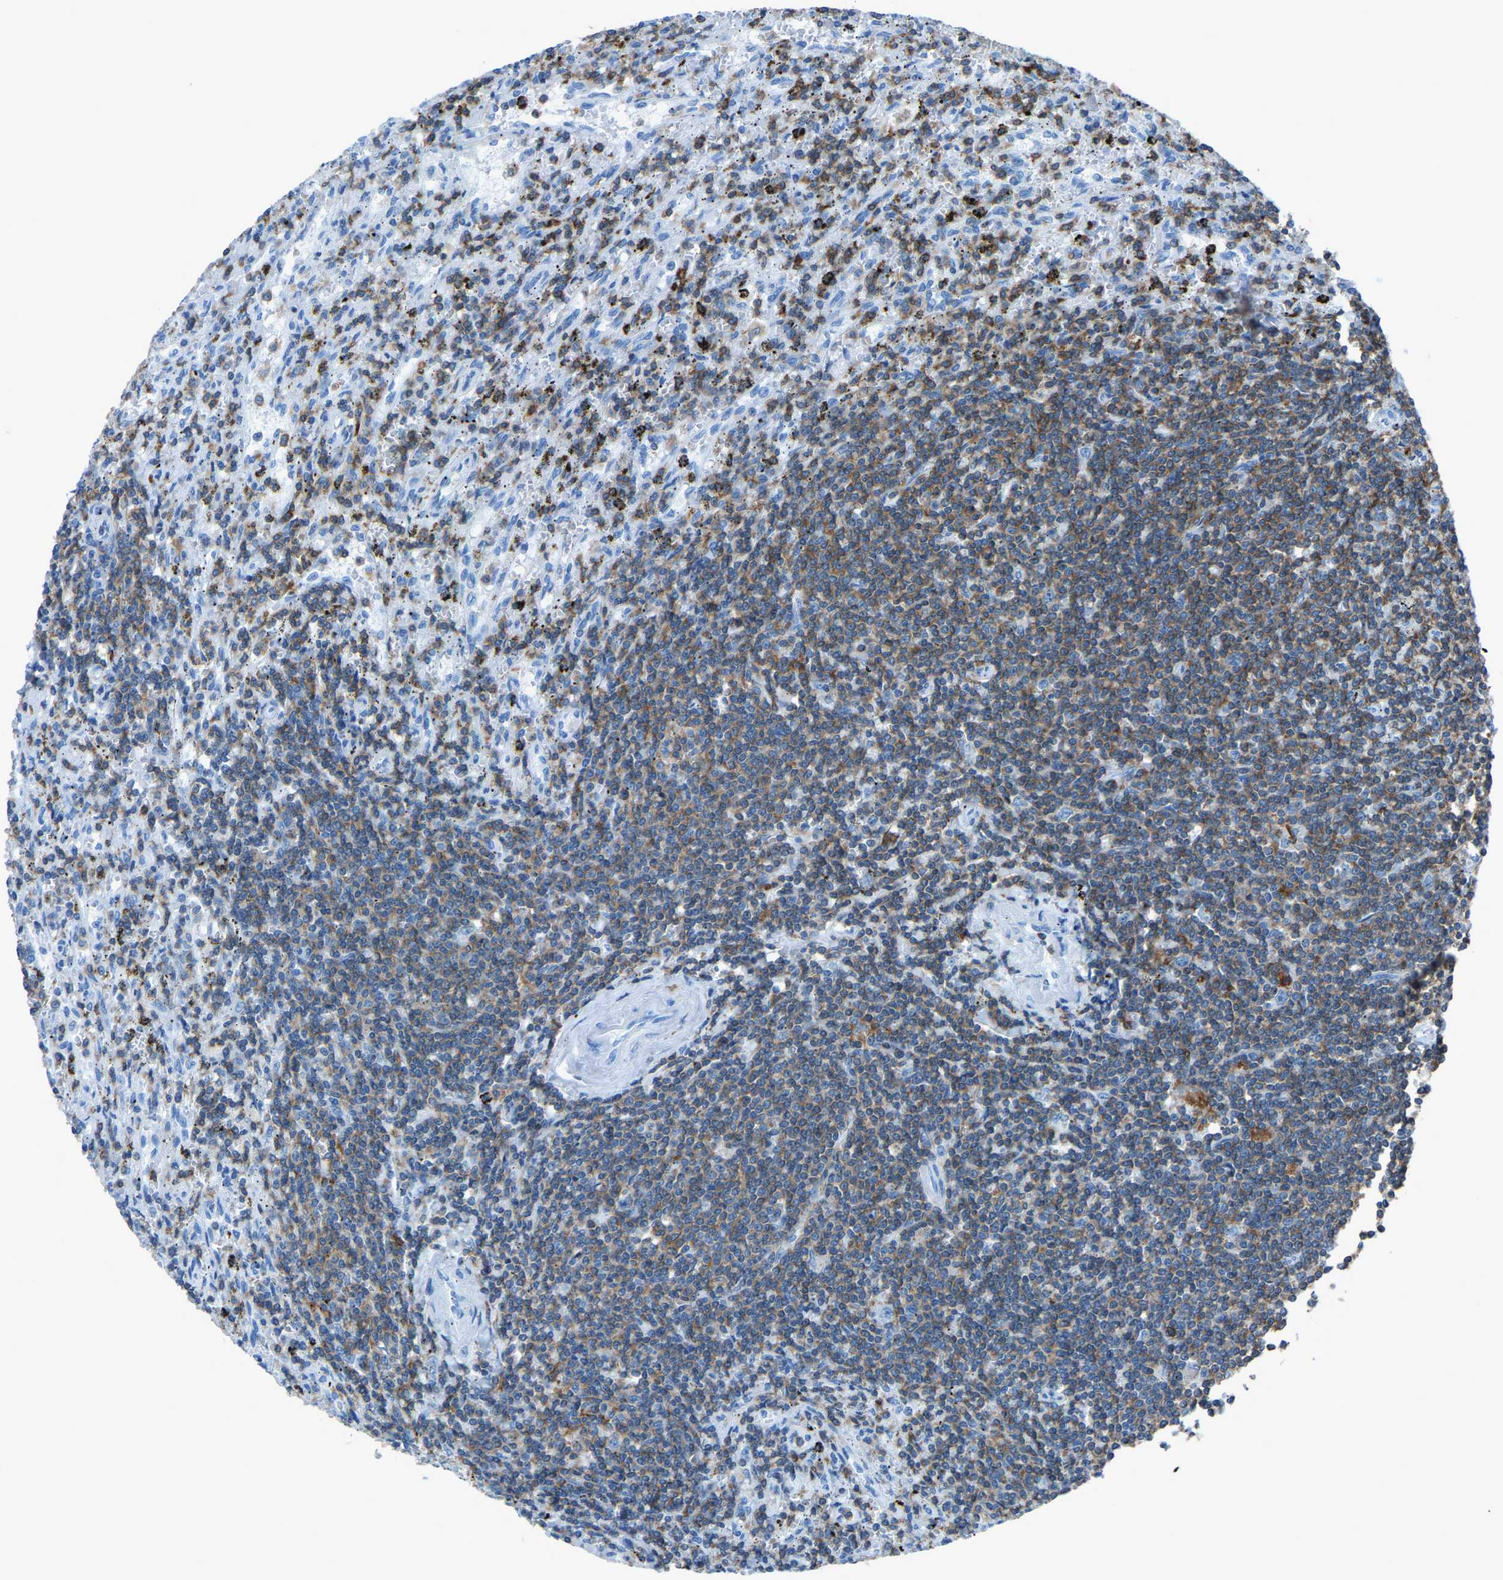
{"staining": {"intensity": "moderate", "quantity": "25%-75%", "location": "cytoplasmic/membranous"}, "tissue": "lymphoma", "cell_type": "Tumor cells", "image_type": "cancer", "snomed": [{"axis": "morphology", "description": "Malignant lymphoma, non-Hodgkin's type, Low grade"}, {"axis": "topography", "description": "Spleen"}], "caption": "Protein expression analysis of malignant lymphoma, non-Hodgkin's type (low-grade) displays moderate cytoplasmic/membranous positivity in about 25%-75% of tumor cells.", "gene": "LSP1", "patient": {"sex": "male", "age": 76}}